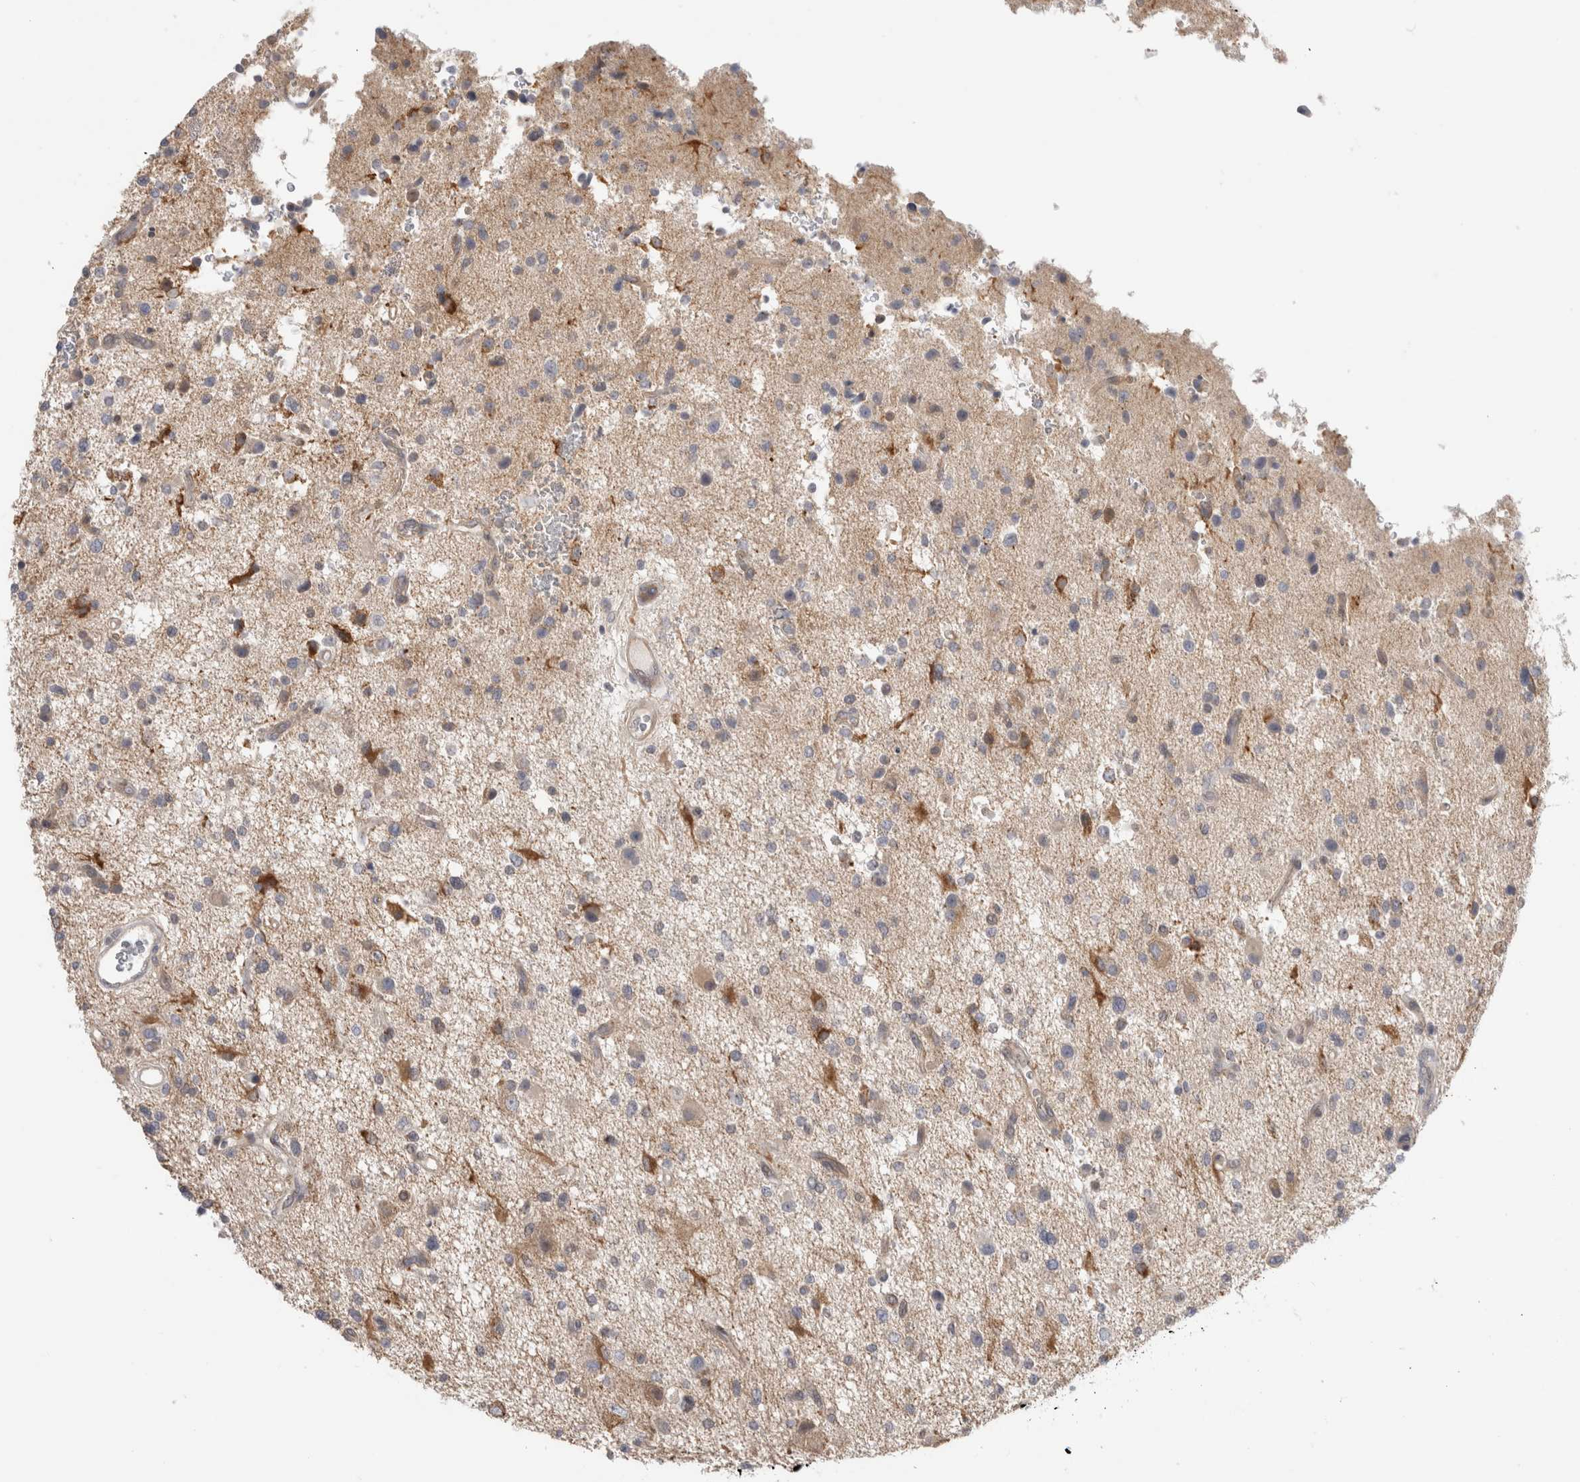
{"staining": {"intensity": "weak", "quantity": "<25%", "location": "cytoplasmic/membranous"}, "tissue": "glioma", "cell_type": "Tumor cells", "image_type": "cancer", "snomed": [{"axis": "morphology", "description": "Glioma, malignant, High grade"}, {"axis": "topography", "description": "Brain"}], "caption": "Immunohistochemistry (IHC) image of neoplastic tissue: glioma stained with DAB (3,3'-diaminobenzidine) shows no significant protein staining in tumor cells.", "gene": "SYTL5", "patient": {"sex": "male", "age": 33}}